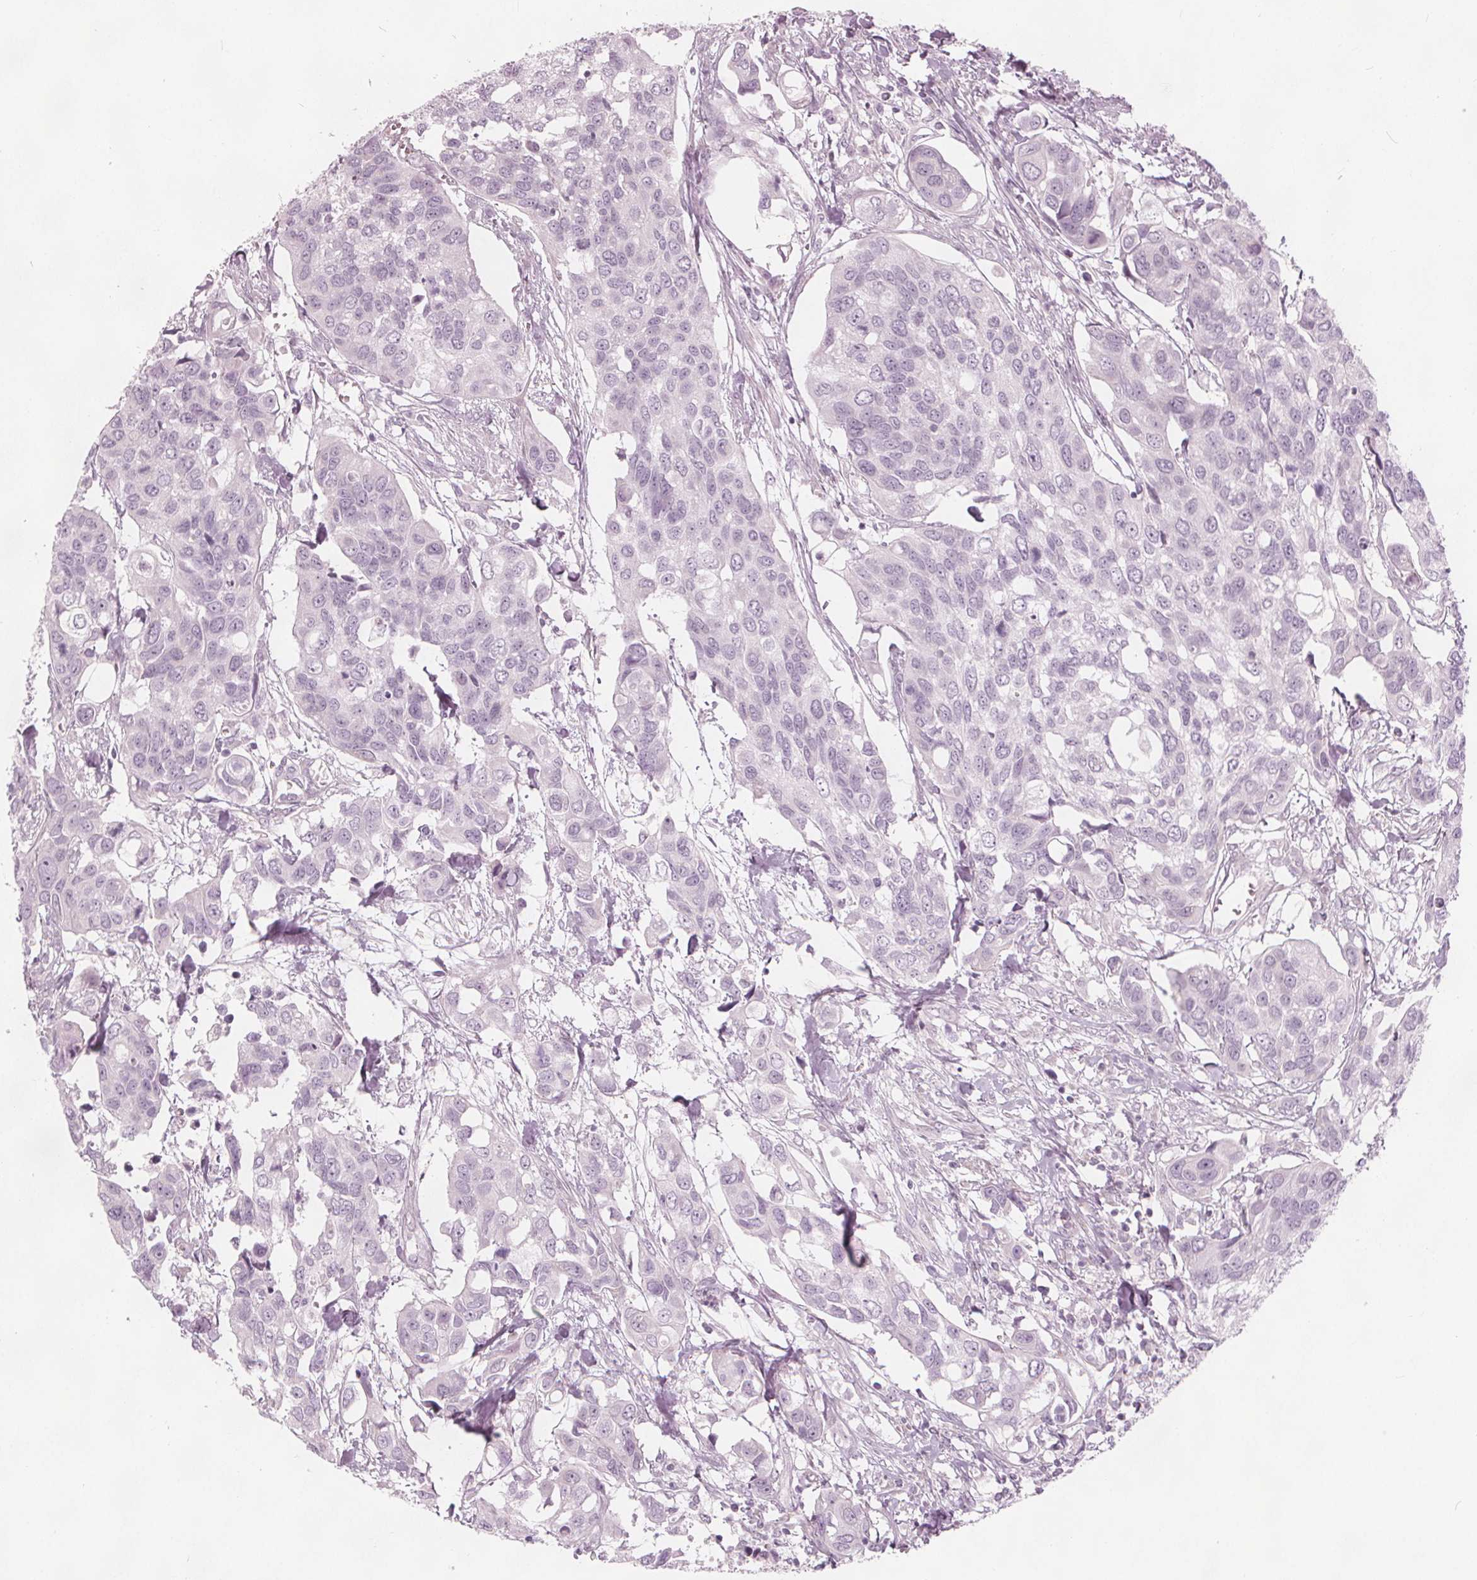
{"staining": {"intensity": "negative", "quantity": "none", "location": "none"}, "tissue": "urothelial cancer", "cell_type": "Tumor cells", "image_type": "cancer", "snomed": [{"axis": "morphology", "description": "Urothelial carcinoma, High grade"}, {"axis": "topography", "description": "Urinary bladder"}], "caption": "Immunohistochemistry (IHC) micrograph of neoplastic tissue: high-grade urothelial carcinoma stained with DAB (3,3'-diaminobenzidine) reveals no significant protein positivity in tumor cells.", "gene": "BRSK1", "patient": {"sex": "male", "age": 60}}